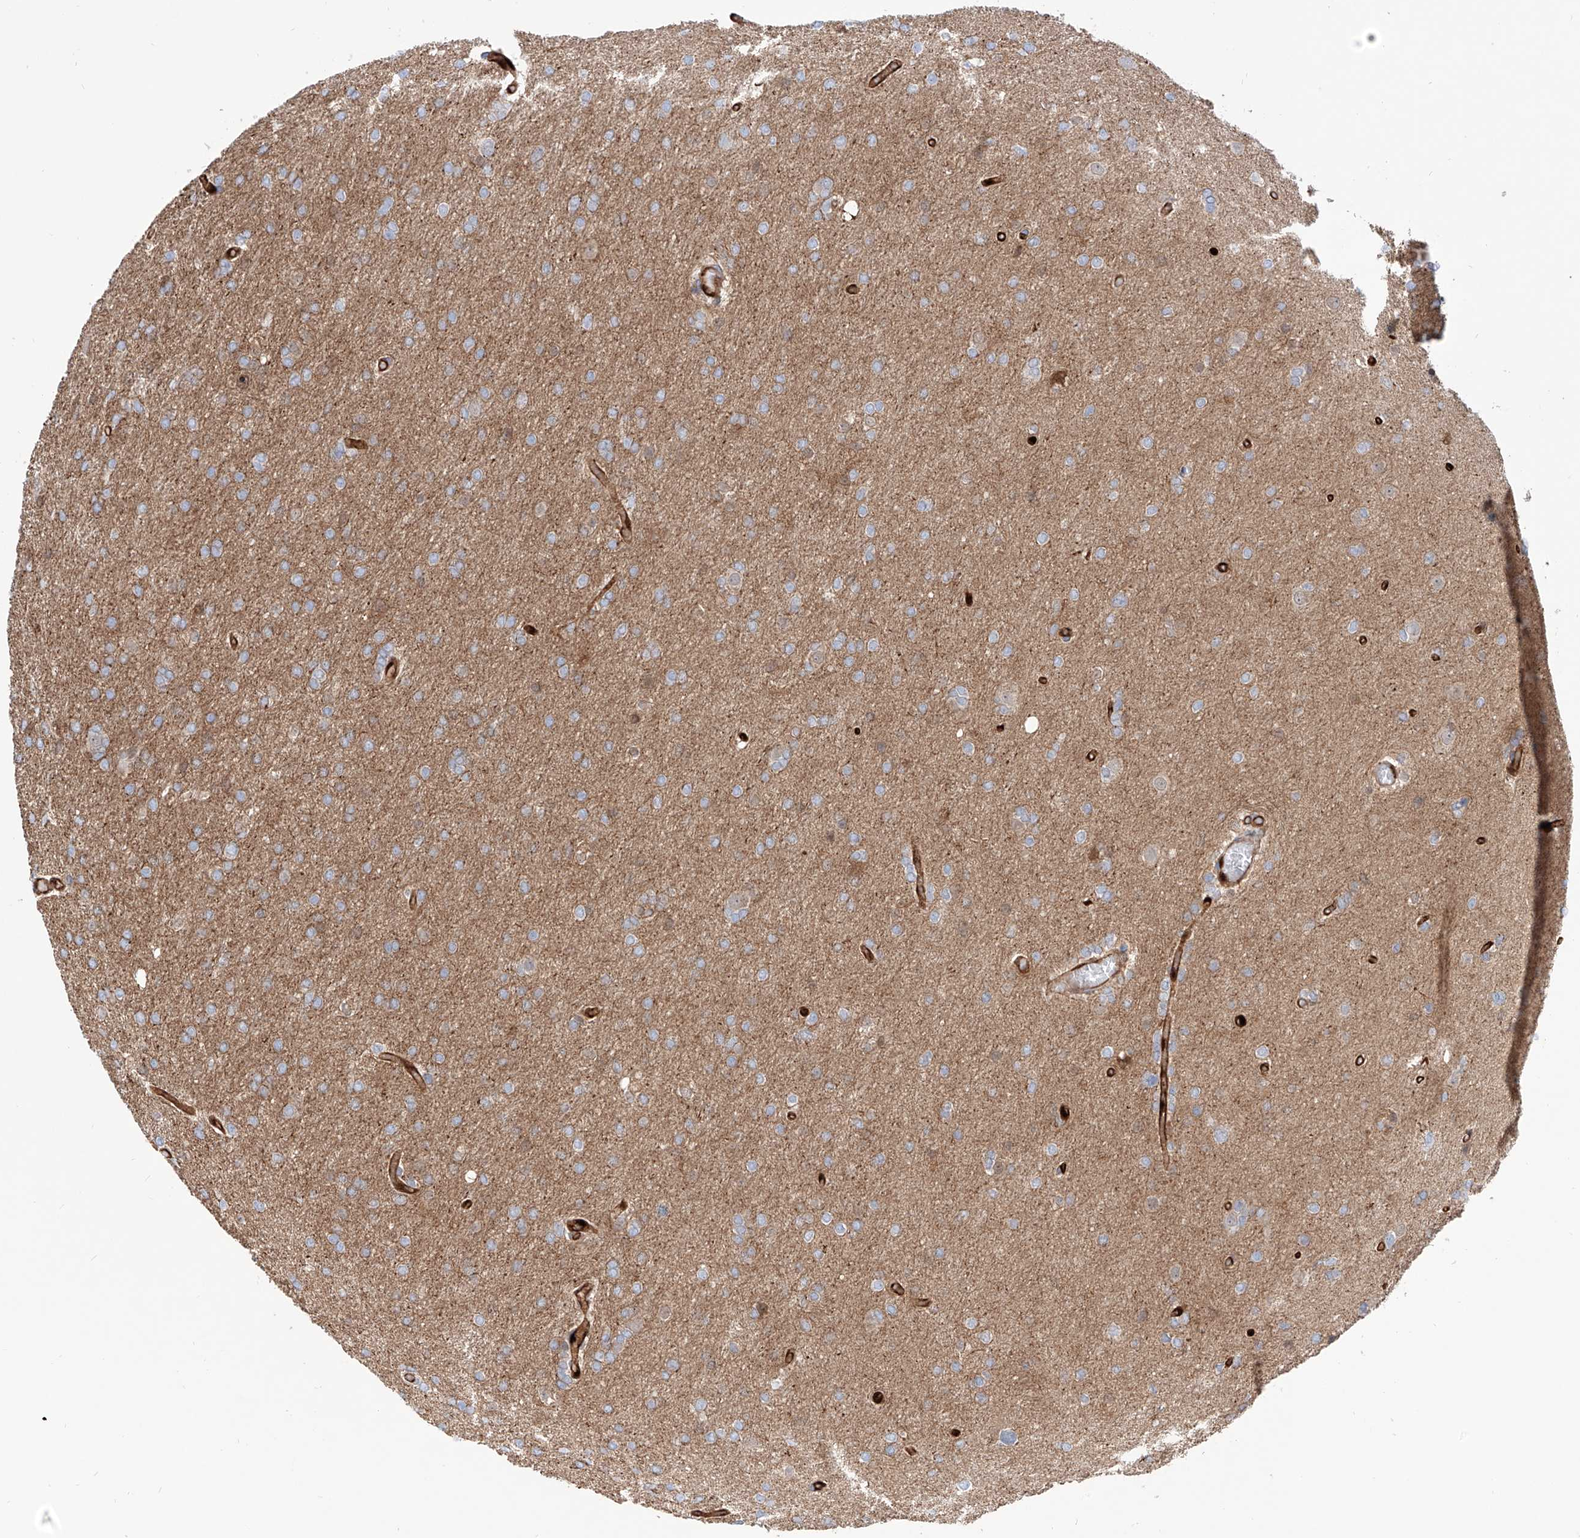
{"staining": {"intensity": "weak", "quantity": "<25%", "location": "cytoplasmic/membranous"}, "tissue": "glioma", "cell_type": "Tumor cells", "image_type": "cancer", "snomed": [{"axis": "morphology", "description": "Glioma, malignant, High grade"}, {"axis": "topography", "description": "Cerebral cortex"}], "caption": "Immunohistochemical staining of human malignant glioma (high-grade) demonstrates no significant positivity in tumor cells.", "gene": "PDXK", "patient": {"sex": "female", "age": 36}}